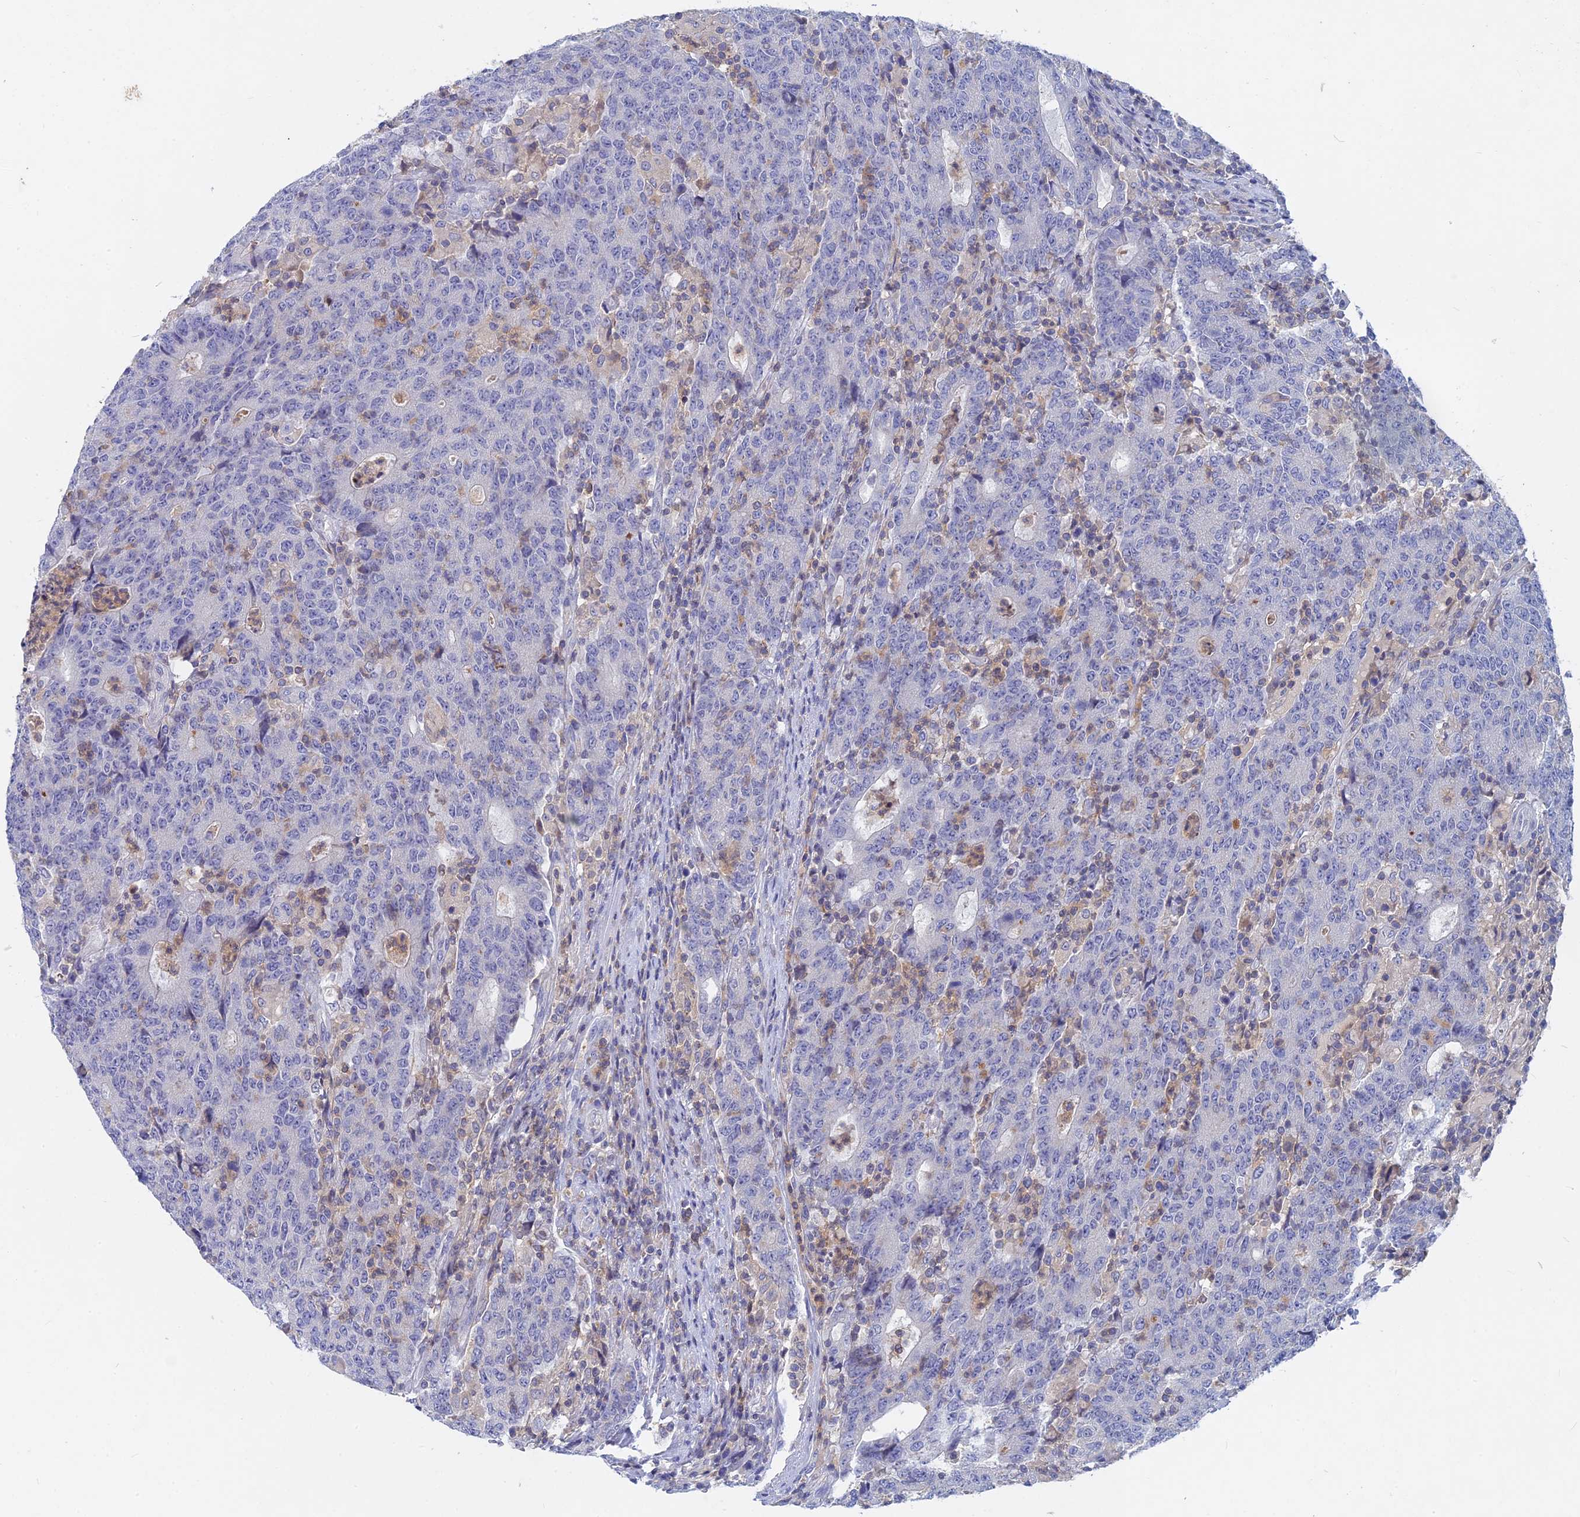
{"staining": {"intensity": "negative", "quantity": "none", "location": "none"}, "tissue": "colorectal cancer", "cell_type": "Tumor cells", "image_type": "cancer", "snomed": [{"axis": "morphology", "description": "Adenocarcinoma, NOS"}, {"axis": "topography", "description": "Colon"}], "caption": "Protein analysis of colorectal cancer (adenocarcinoma) demonstrates no significant staining in tumor cells. (Immunohistochemistry, brightfield microscopy, high magnification).", "gene": "ACP7", "patient": {"sex": "female", "age": 75}}